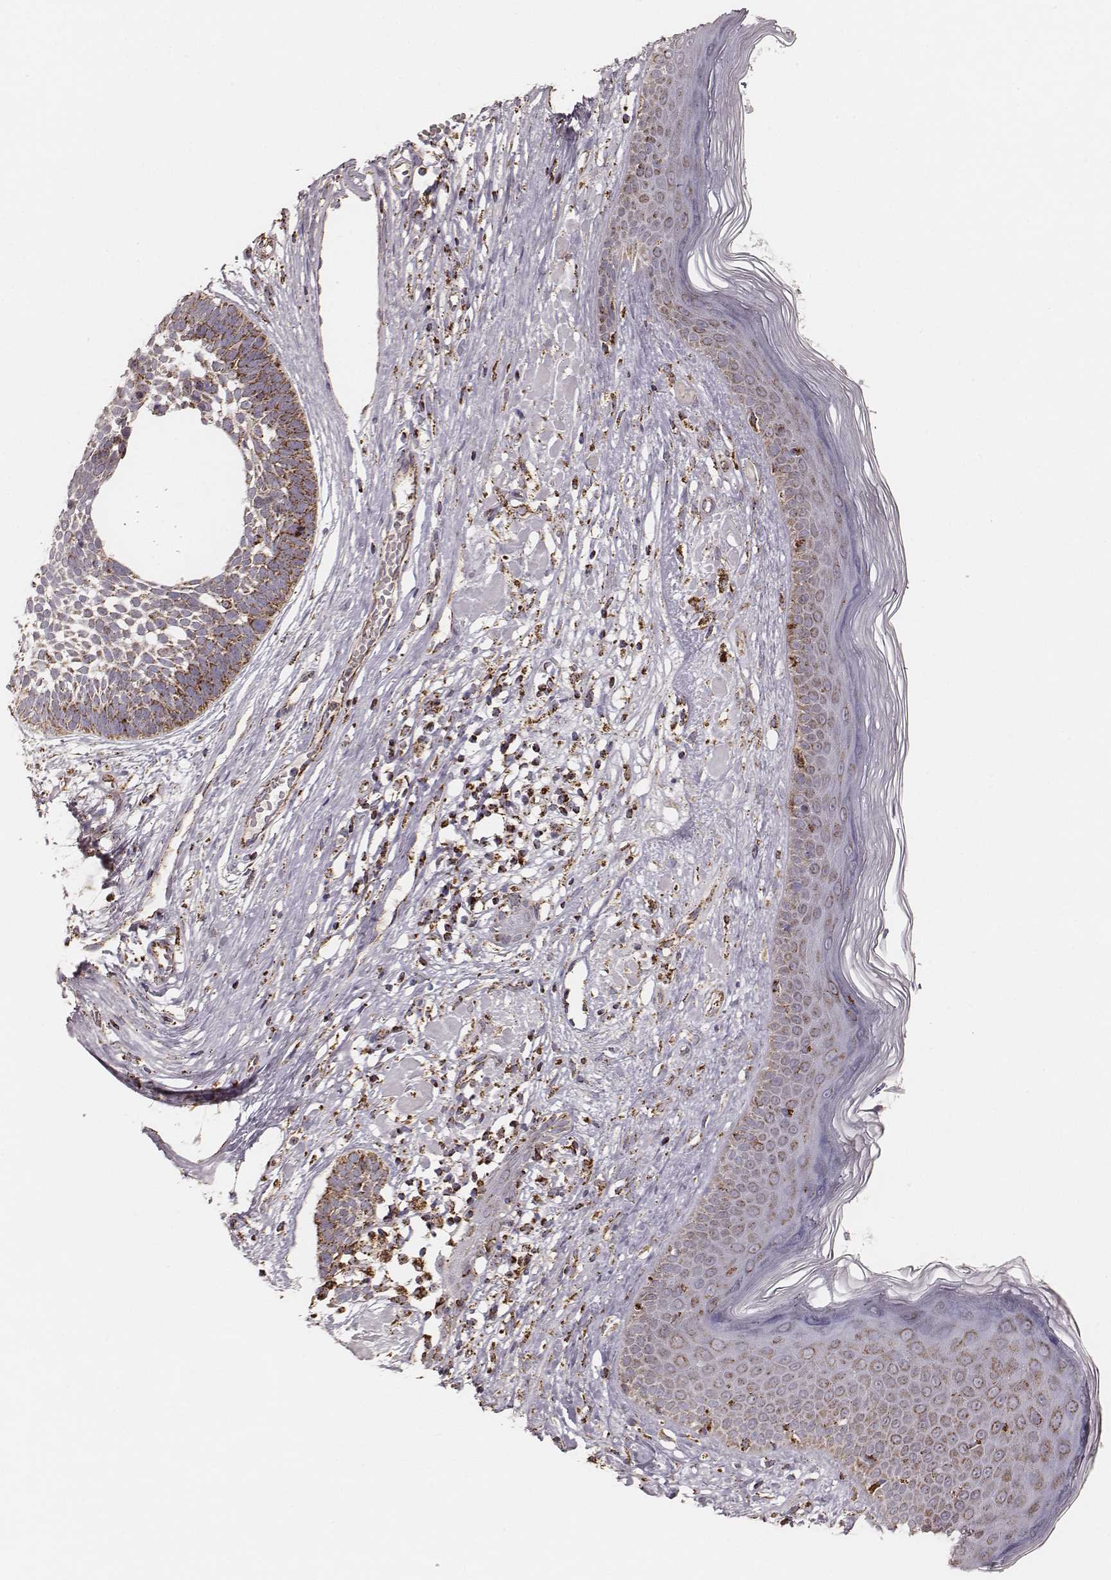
{"staining": {"intensity": "moderate", "quantity": ">75%", "location": "cytoplasmic/membranous"}, "tissue": "skin cancer", "cell_type": "Tumor cells", "image_type": "cancer", "snomed": [{"axis": "morphology", "description": "Basal cell carcinoma"}, {"axis": "topography", "description": "Skin"}], "caption": "Protein analysis of skin cancer (basal cell carcinoma) tissue displays moderate cytoplasmic/membranous expression in about >75% of tumor cells. The staining was performed using DAB to visualize the protein expression in brown, while the nuclei were stained in blue with hematoxylin (Magnification: 20x).", "gene": "CS", "patient": {"sex": "male", "age": 85}}